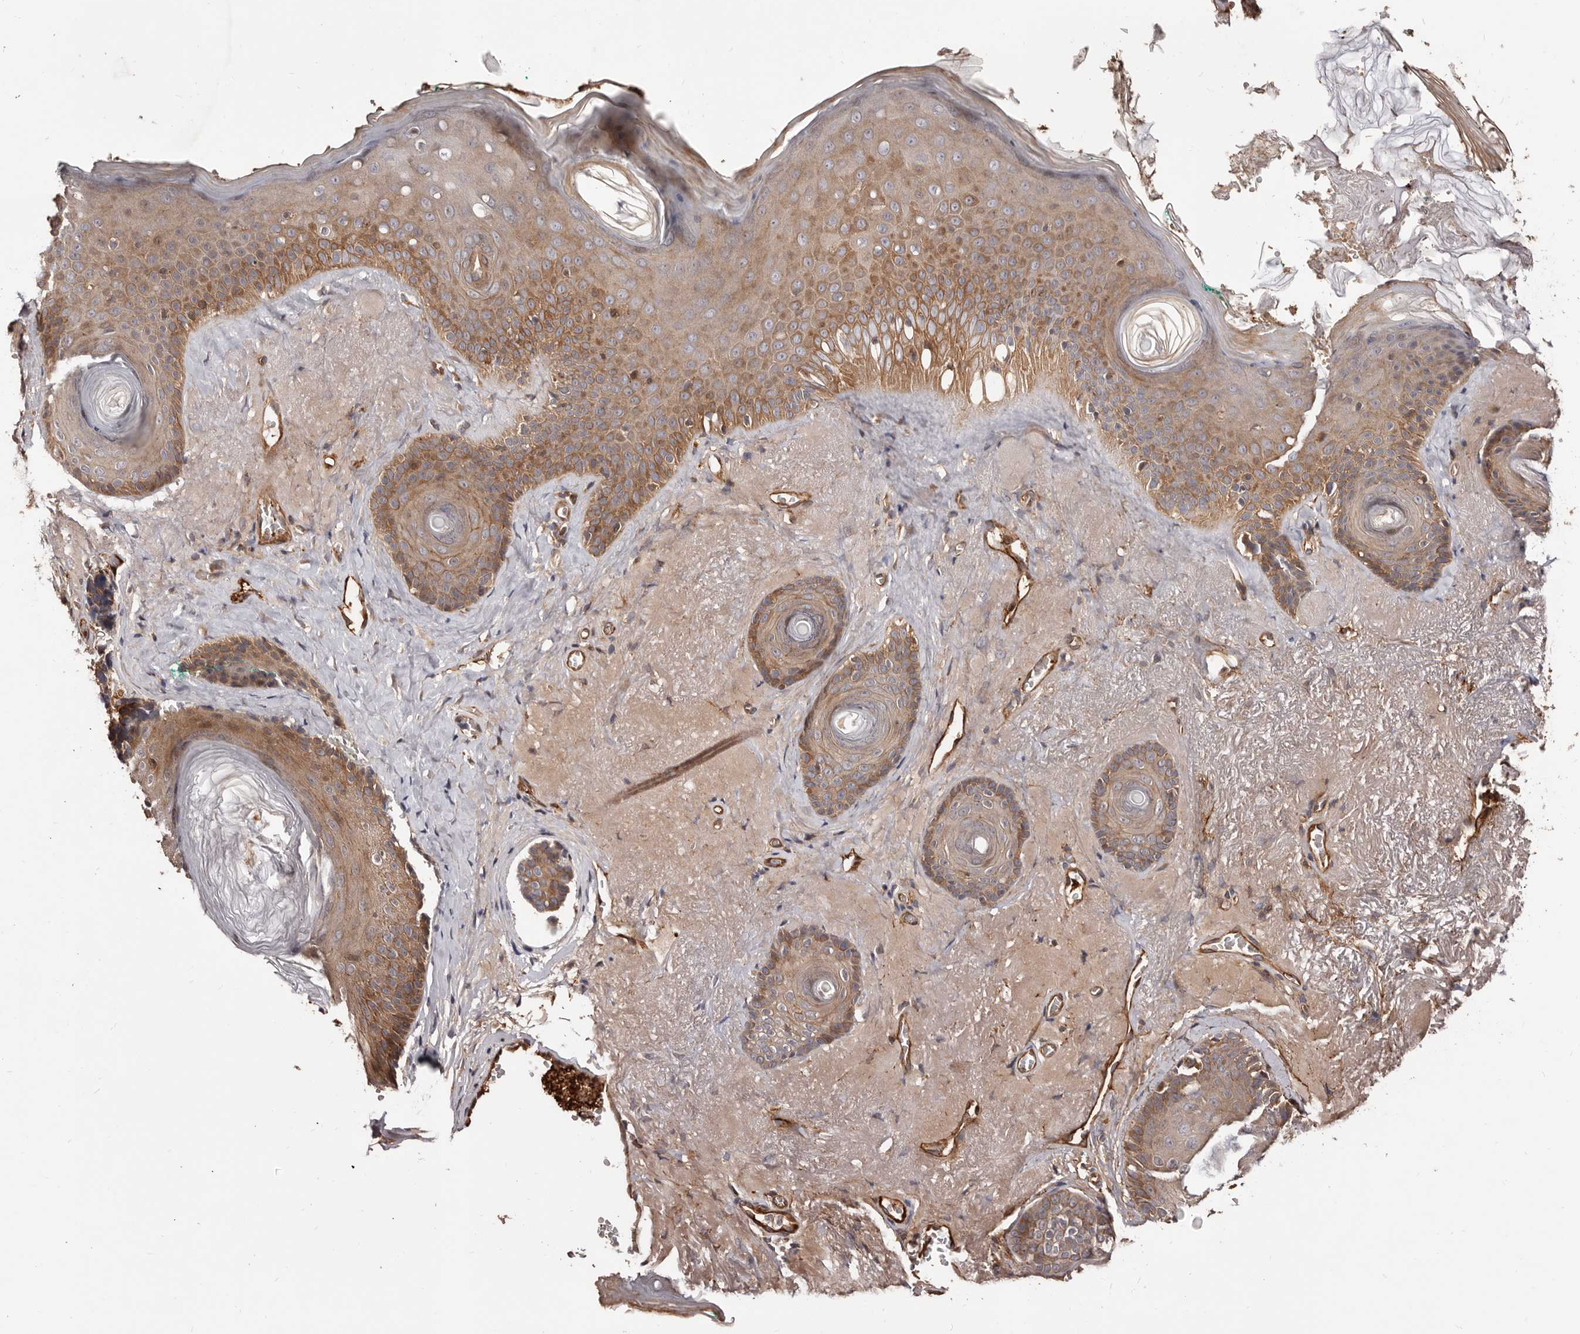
{"staining": {"intensity": "moderate", "quantity": ">75%", "location": "cytoplasmic/membranous"}, "tissue": "skin cancer", "cell_type": "Tumor cells", "image_type": "cancer", "snomed": [{"axis": "morphology", "description": "Basal cell carcinoma"}, {"axis": "topography", "description": "Skin"}], "caption": "This is an image of immunohistochemistry staining of basal cell carcinoma (skin), which shows moderate positivity in the cytoplasmic/membranous of tumor cells.", "gene": "GTPBP1", "patient": {"sex": "male", "age": 62}}